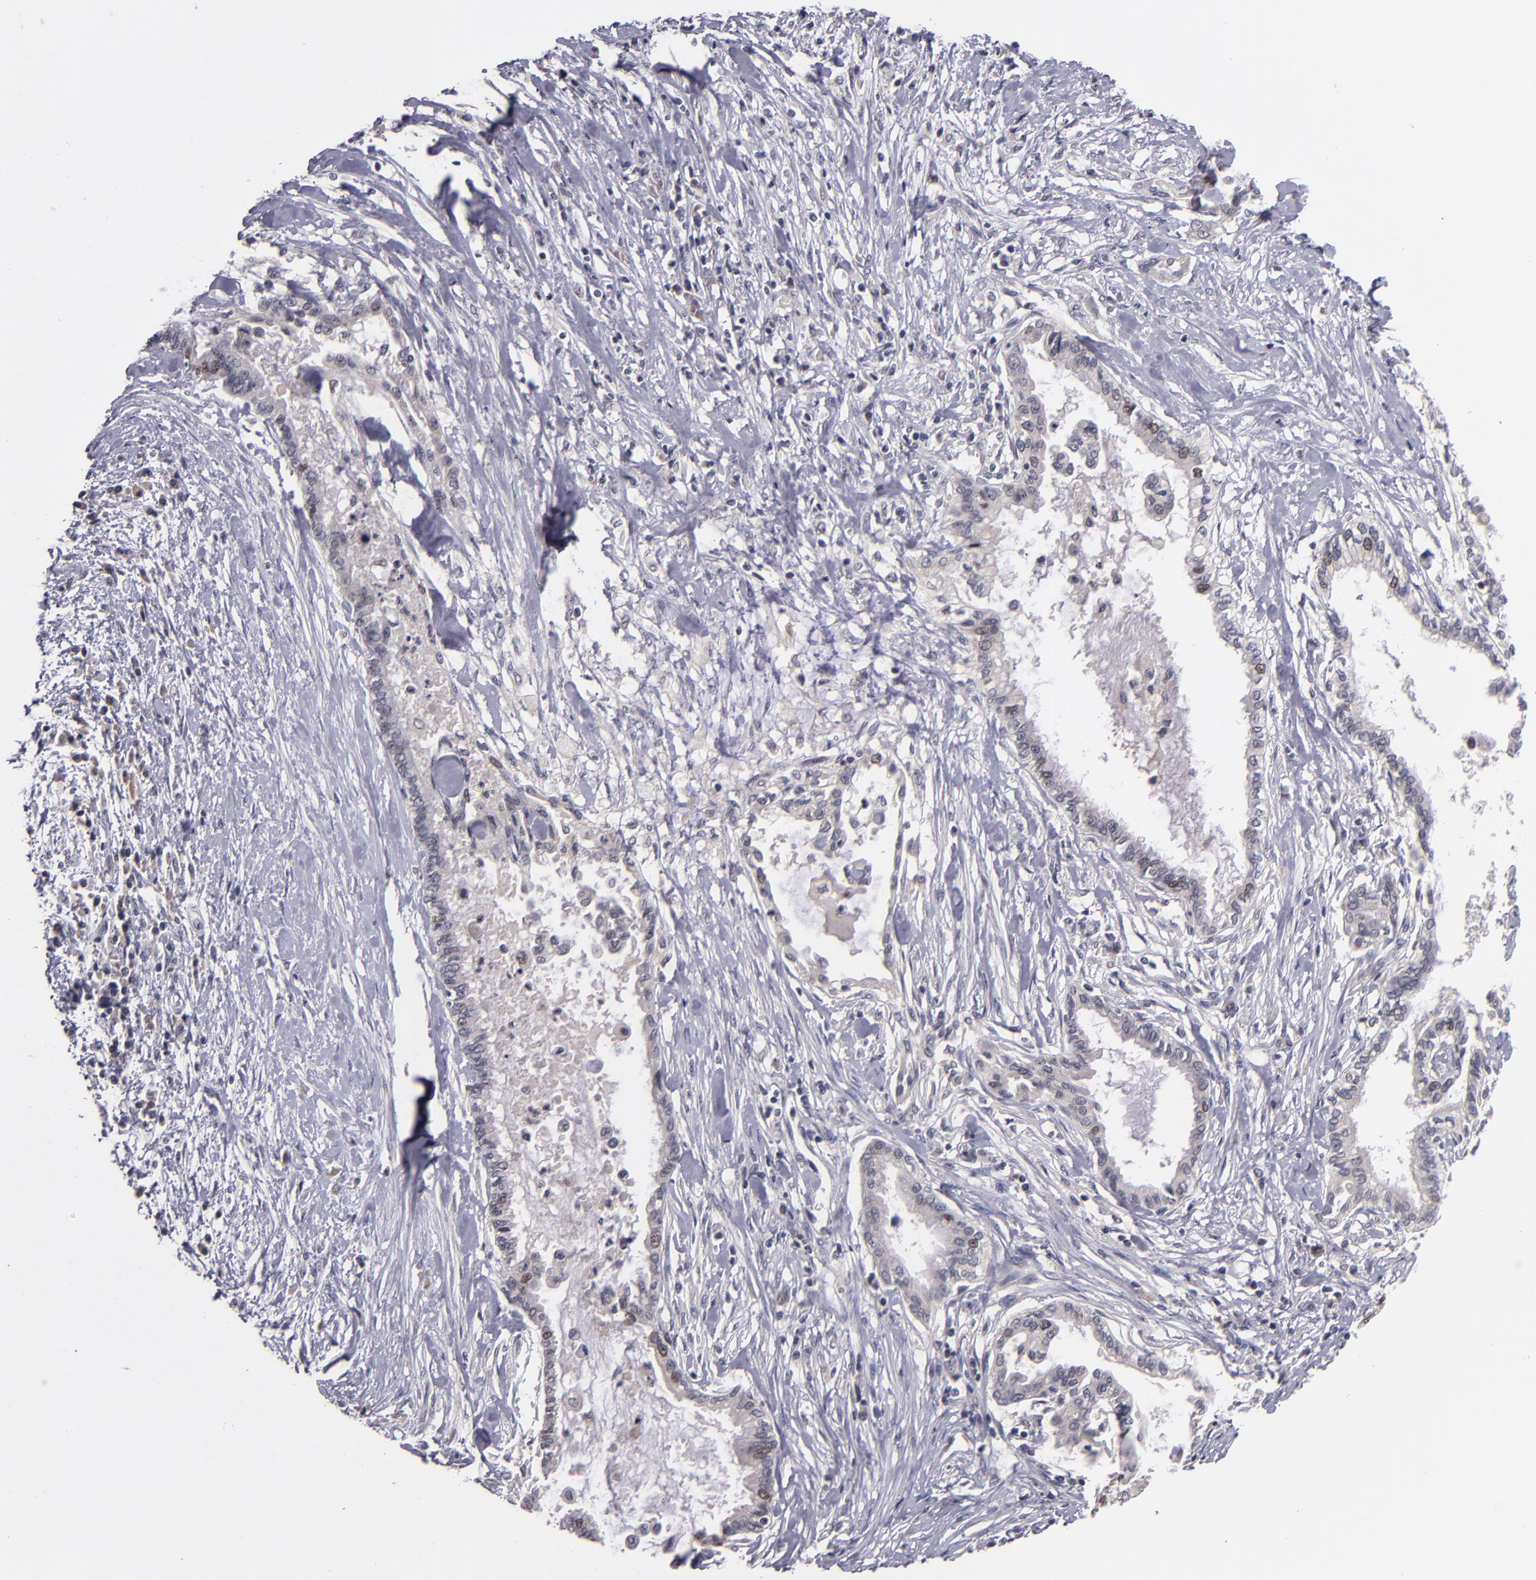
{"staining": {"intensity": "weak", "quantity": "<25%", "location": "nuclear"}, "tissue": "pancreatic cancer", "cell_type": "Tumor cells", "image_type": "cancer", "snomed": [{"axis": "morphology", "description": "Adenocarcinoma, NOS"}, {"axis": "topography", "description": "Pancreas"}], "caption": "IHC of pancreatic cancer (adenocarcinoma) reveals no expression in tumor cells.", "gene": "CDC7", "patient": {"sex": "female", "age": 64}}